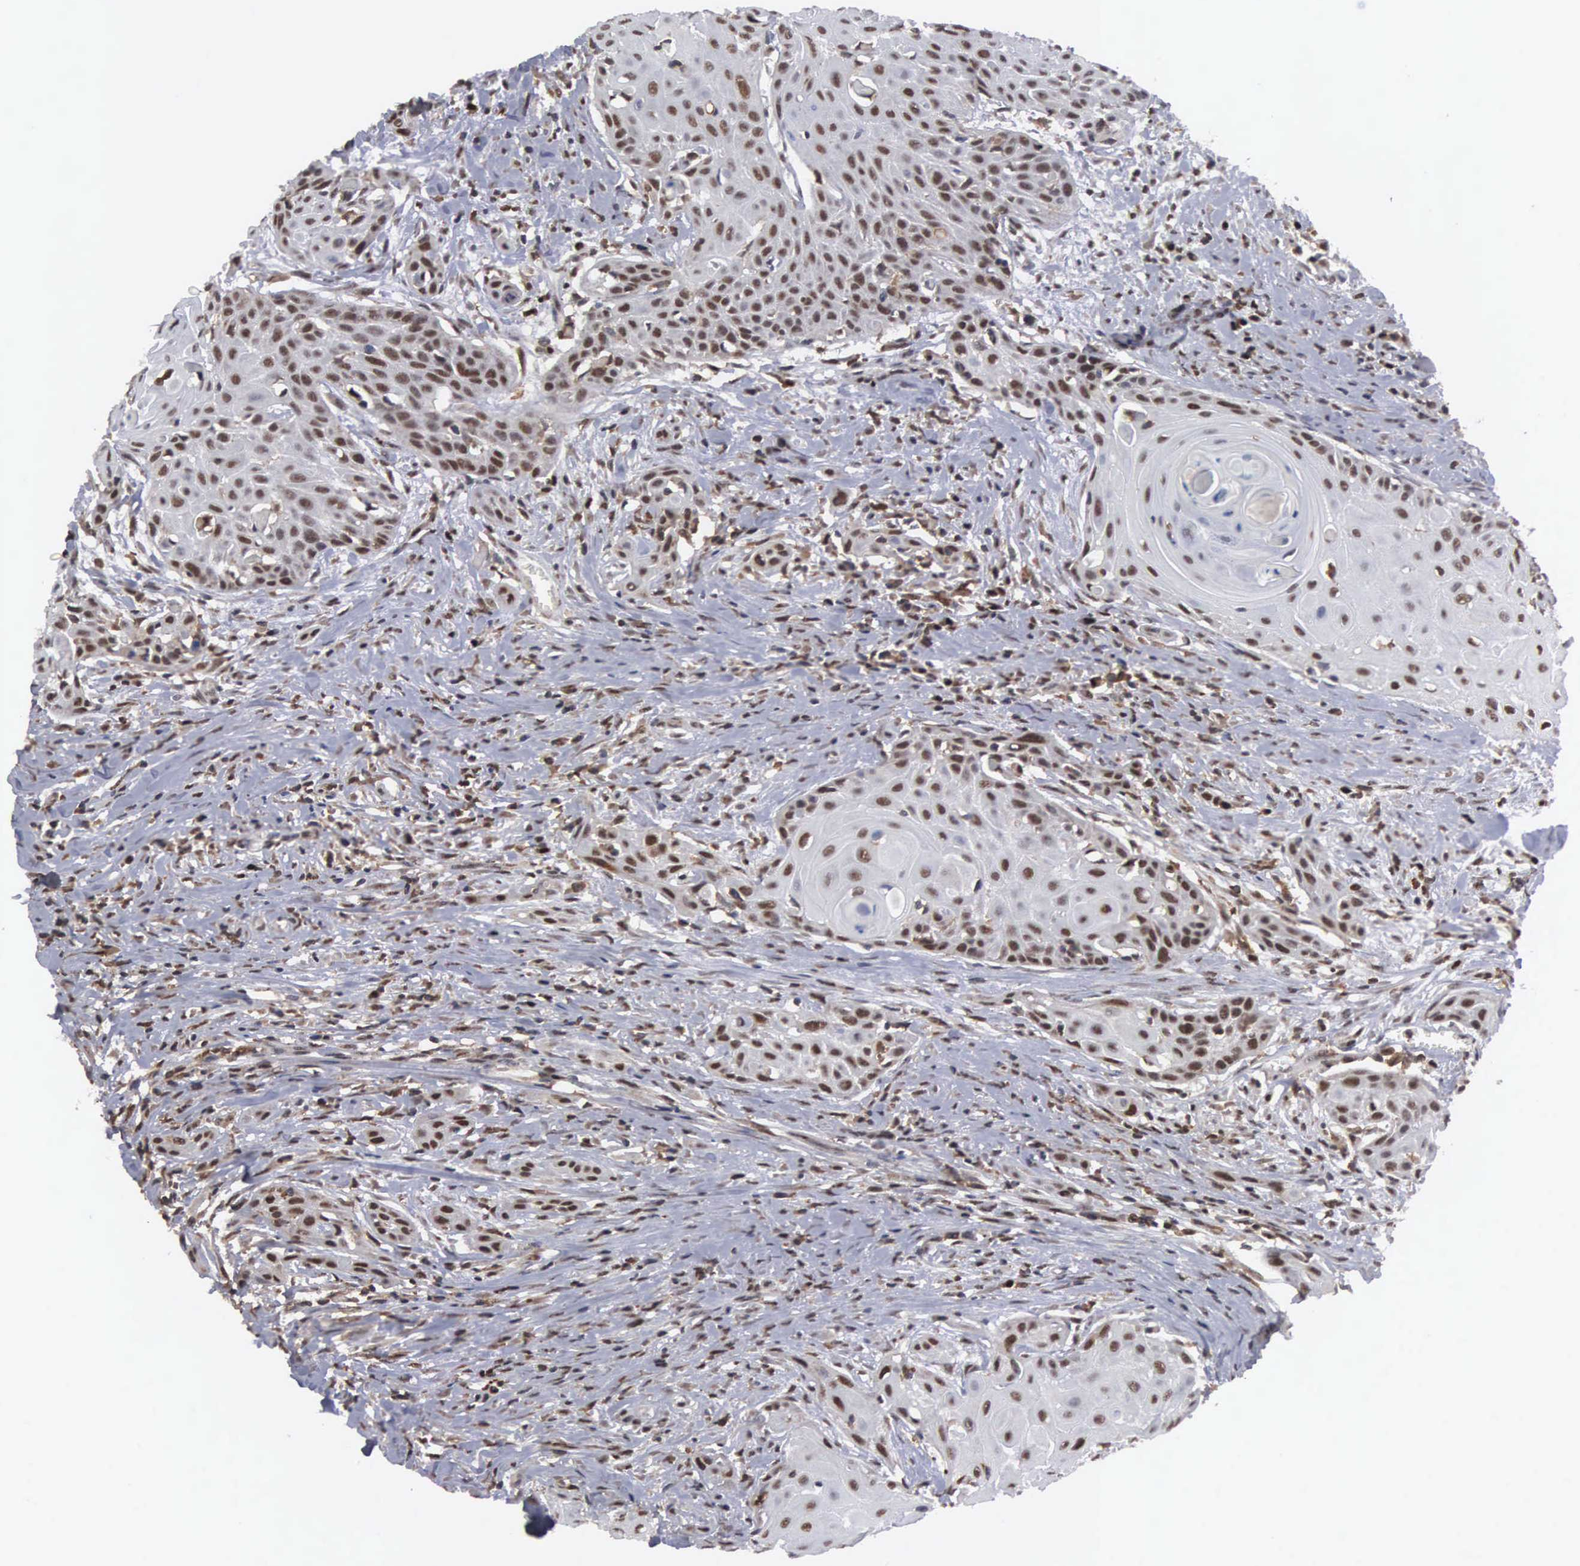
{"staining": {"intensity": "strong", "quantity": "25%-75%", "location": "nuclear"}, "tissue": "head and neck cancer", "cell_type": "Tumor cells", "image_type": "cancer", "snomed": [{"axis": "morphology", "description": "Squamous cell carcinoma, NOS"}, {"axis": "morphology", "description": "Squamous cell carcinoma, metastatic, NOS"}, {"axis": "topography", "description": "Lymph node"}, {"axis": "topography", "description": "Salivary gland"}, {"axis": "topography", "description": "Head-Neck"}], "caption": "About 25%-75% of tumor cells in head and neck cancer (squamous cell carcinoma) show strong nuclear protein staining as visualized by brown immunohistochemical staining.", "gene": "TRMT5", "patient": {"sex": "female", "age": 74}}